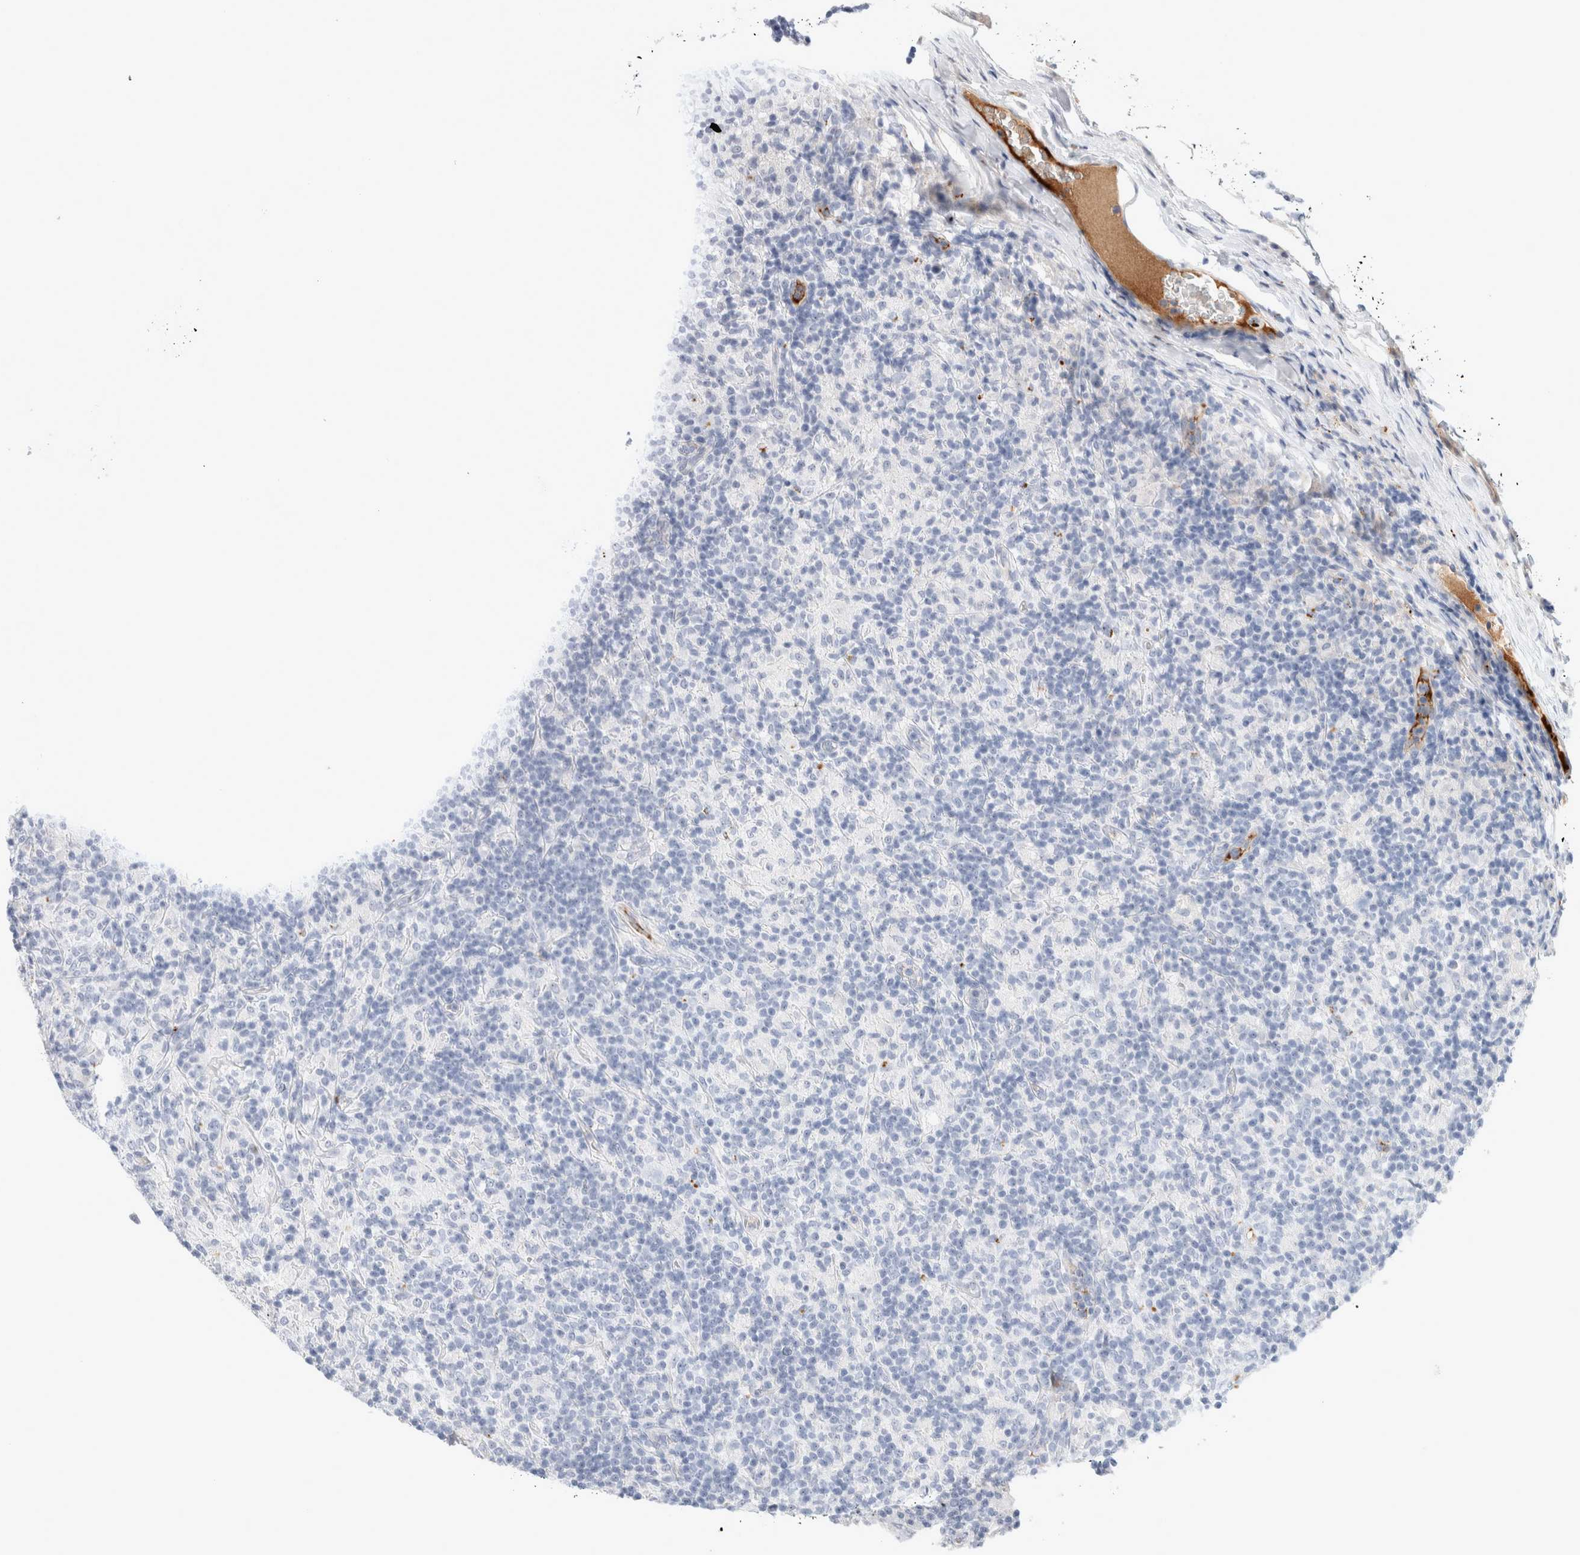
{"staining": {"intensity": "negative", "quantity": "none", "location": "none"}, "tissue": "lymphoma", "cell_type": "Tumor cells", "image_type": "cancer", "snomed": [{"axis": "morphology", "description": "Hodgkin's disease, NOS"}, {"axis": "topography", "description": "Lymph node"}], "caption": "Human Hodgkin's disease stained for a protein using IHC shows no expression in tumor cells.", "gene": "ECHDC2", "patient": {"sex": "male", "age": 70}}